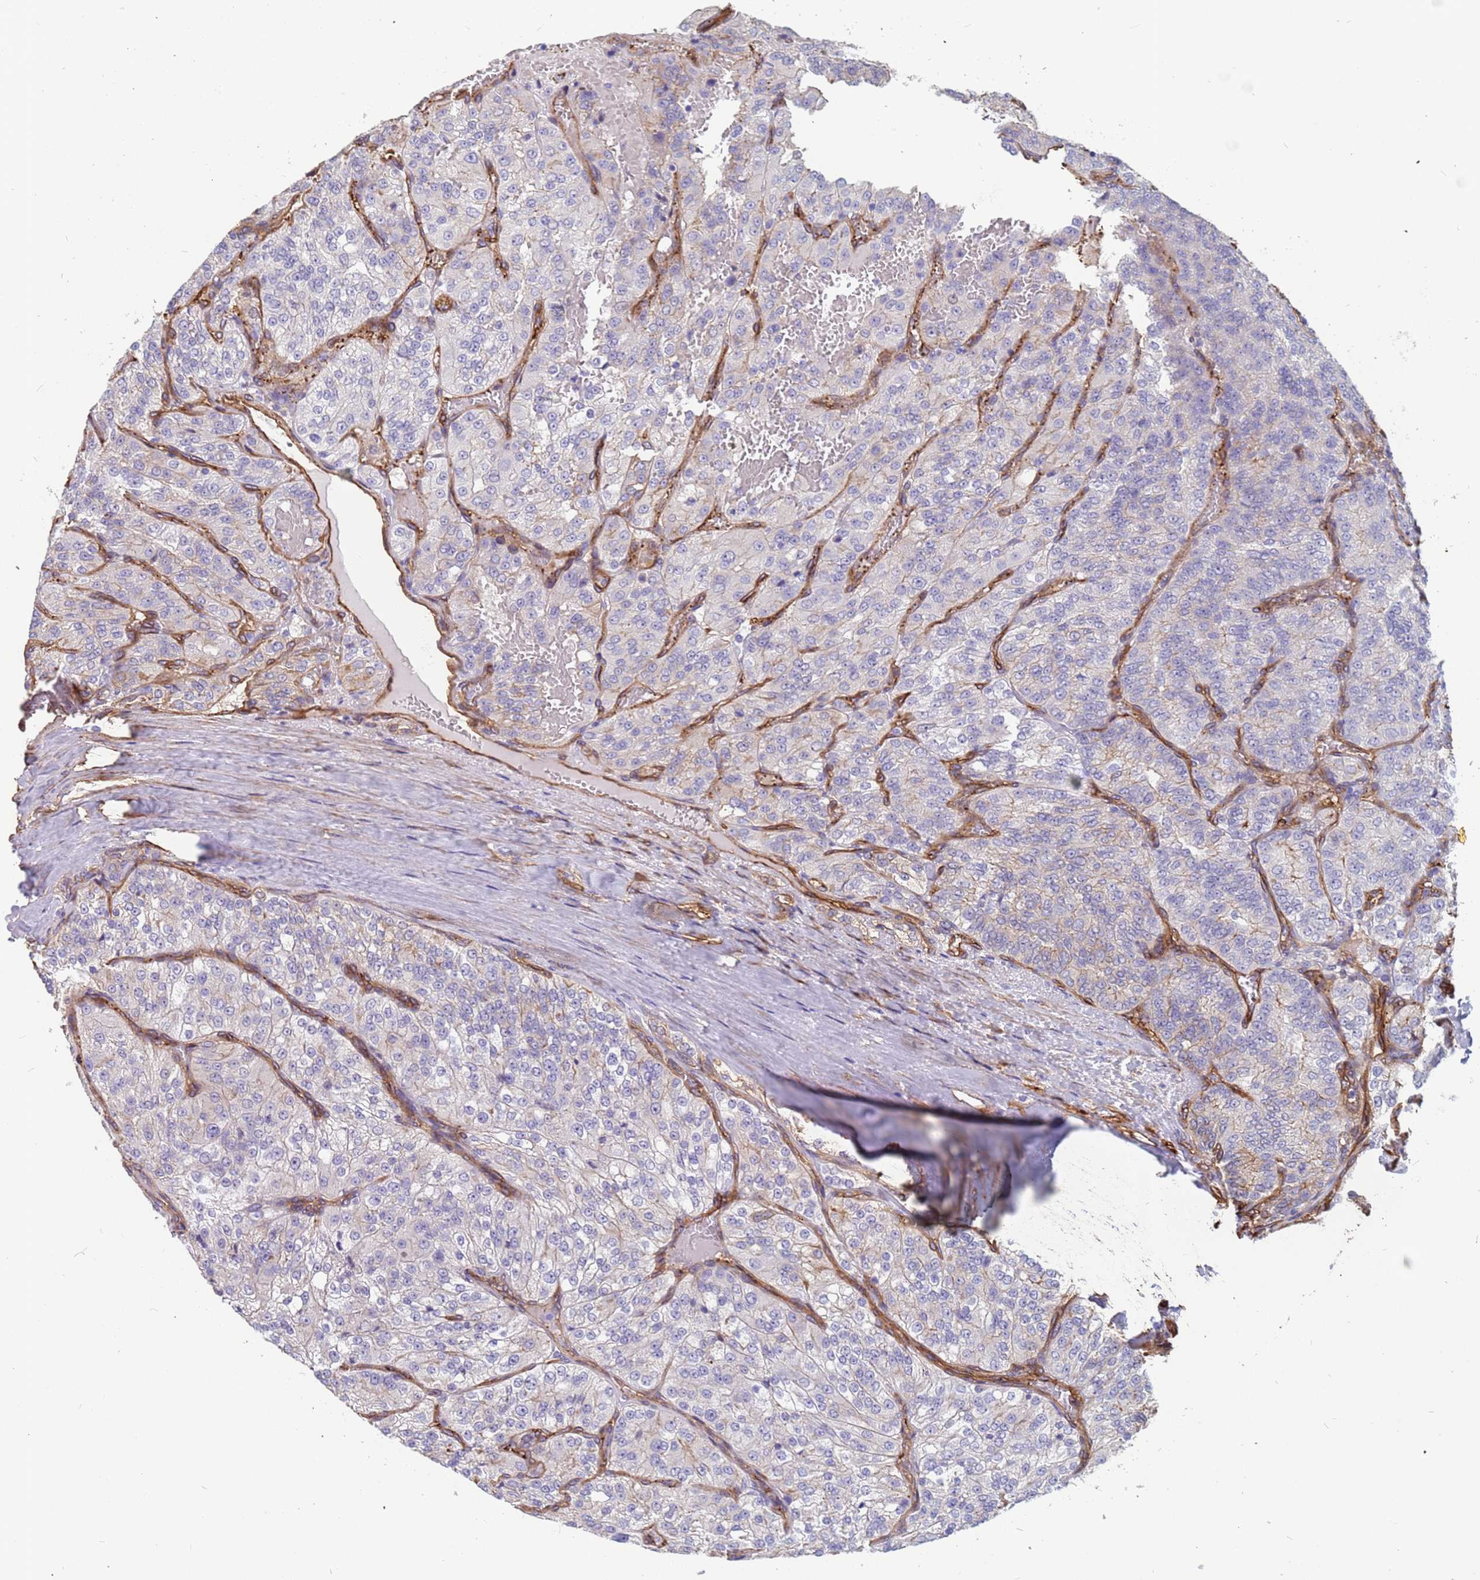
{"staining": {"intensity": "negative", "quantity": "none", "location": "none"}, "tissue": "renal cancer", "cell_type": "Tumor cells", "image_type": "cancer", "snomed": [{"axis": "morphology", "description": "Adenocarcinoma, NOS"}, {"axis": "topography", "description": "Kidney"}], "caption": "Immunohistochemical staining of renal adenocarcinoma exhibits no significant expression in tumor cells.", "gene": "EHD2", "patient": {"sex": "female", "age": 63}}